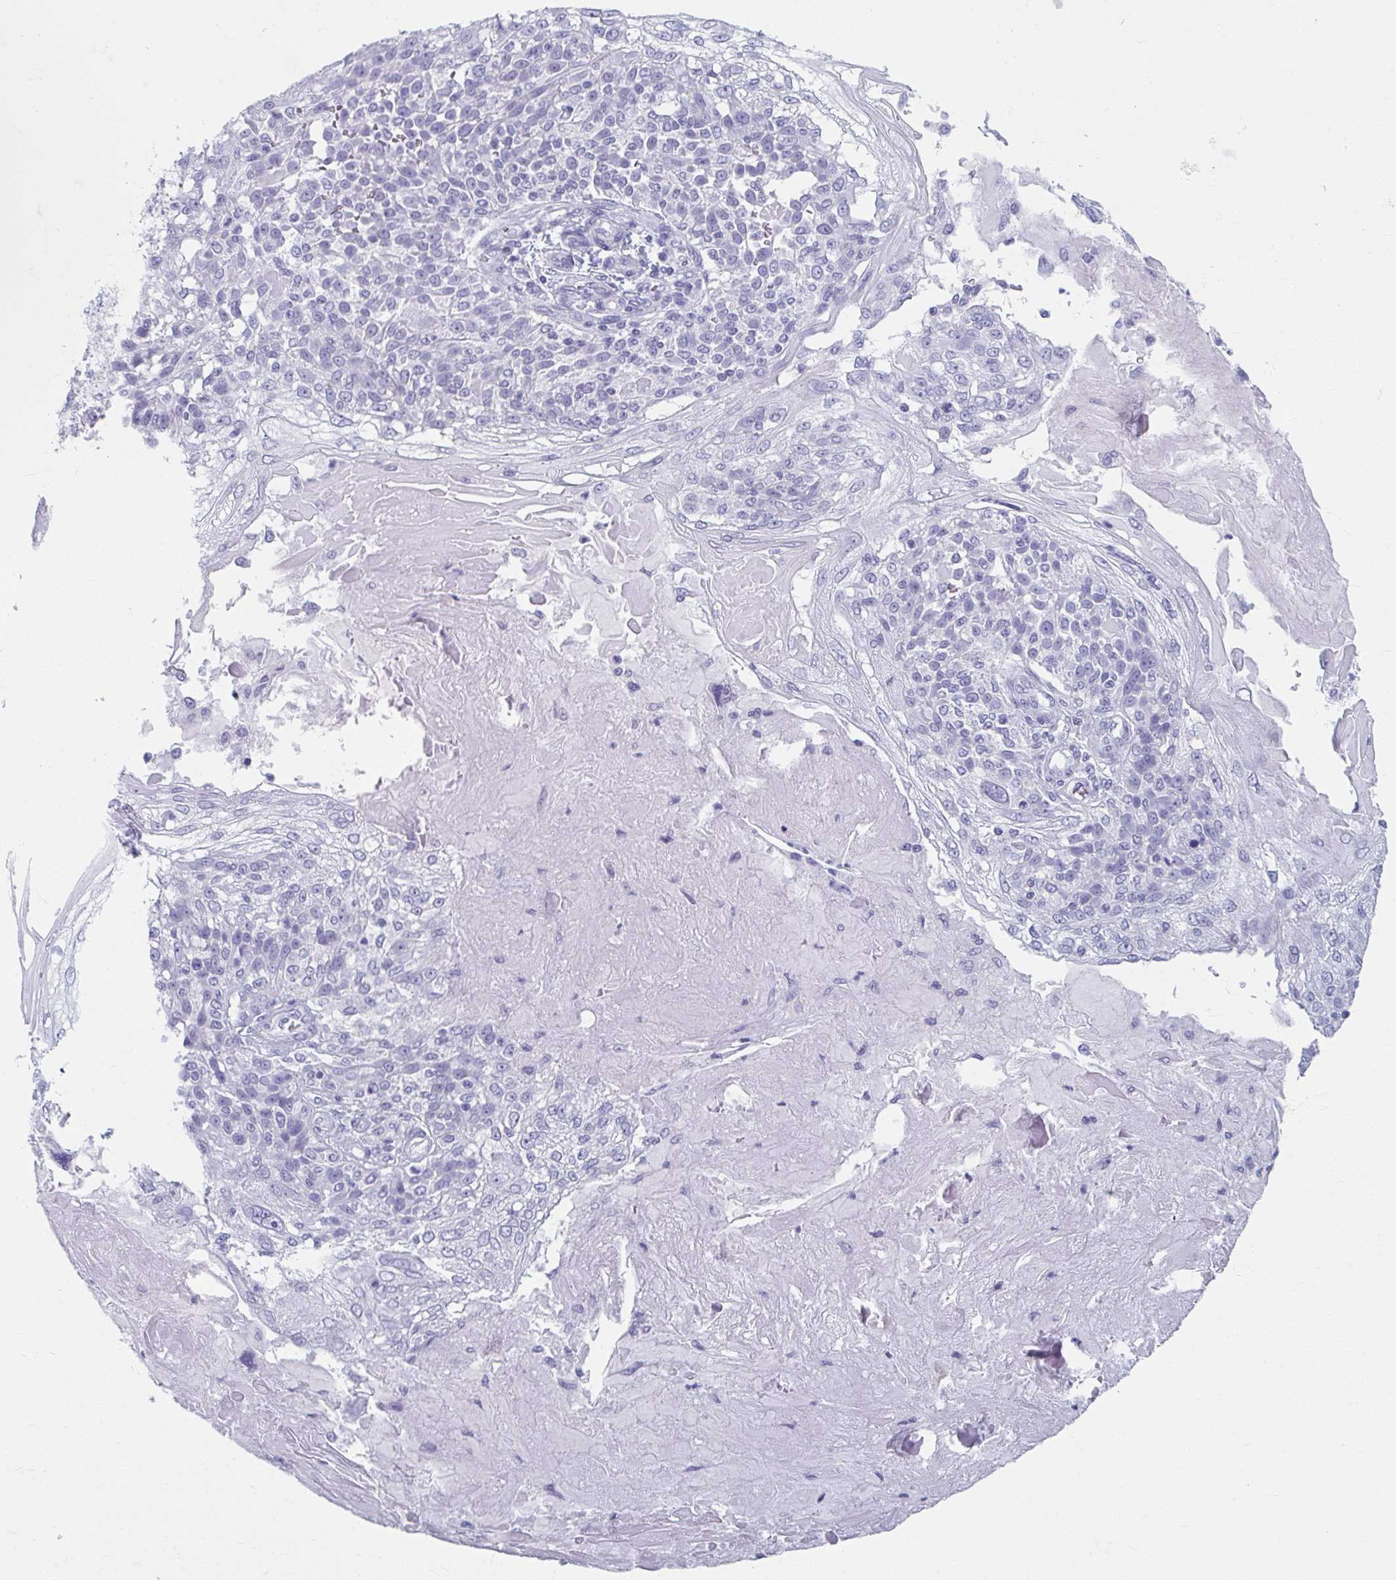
{"staining": {"intensity": "negative", "quantity": "none", "location": "none"}, "tissue": "skin cancer", "cell_type": "Tumor cells", "image_type": "cancer", "snomed": [{"axis": "morphology", "description": "Normal tissue, NOS"}, {"axis": "morphology", "description": "Squamous cell carcinoma, NOS"}, {"axis": "topography", "description": "Skin"}], "caption": "Squamous cell carcinoma (skin) stained for a protein using immunohistochemistry displays no positivity tumor cells.", "gene": "GHRL", "patient": {"sex": "female", "age": 83}}